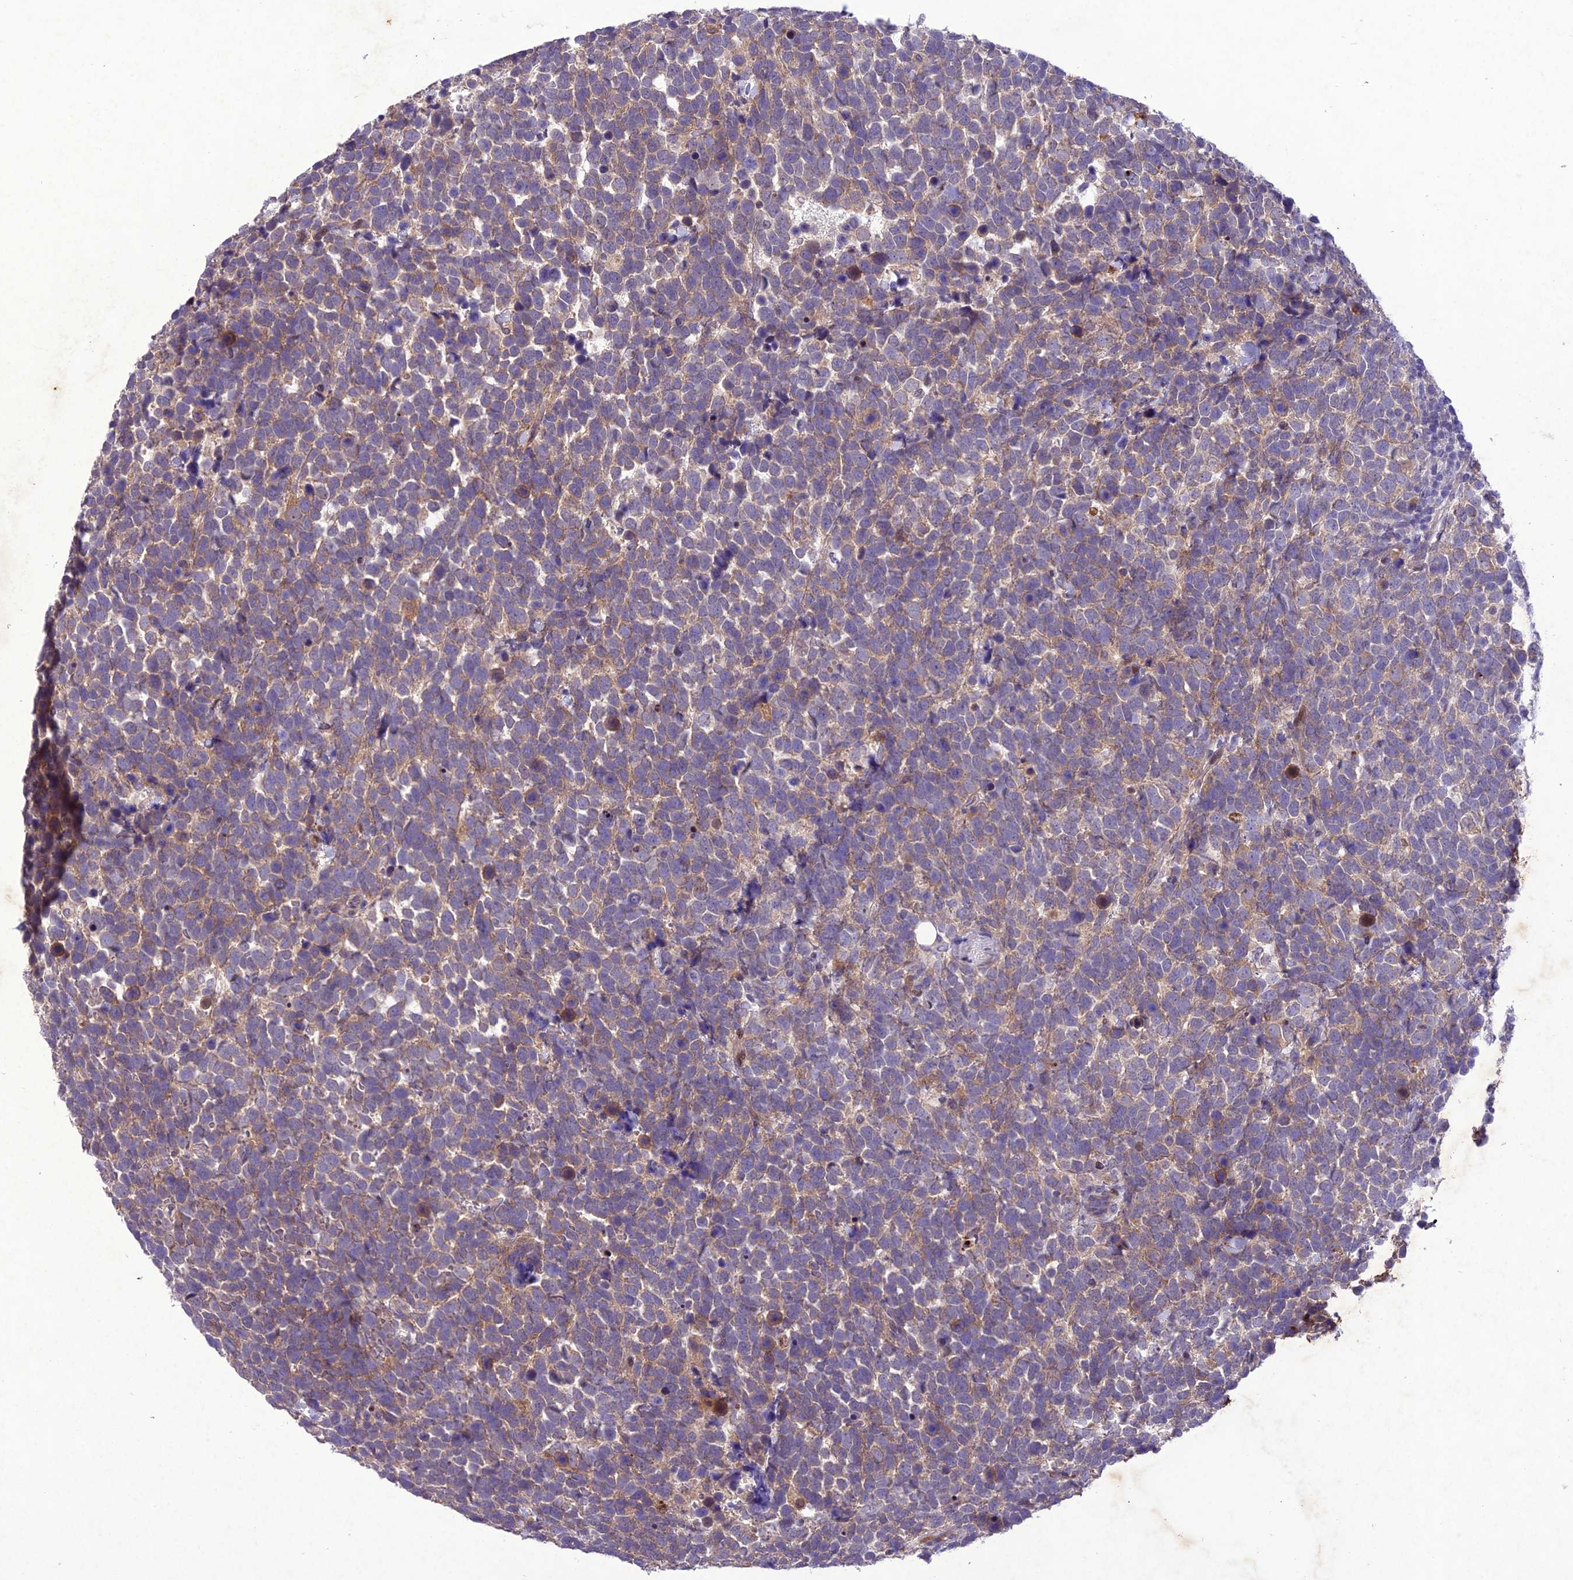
{"staining": {"intensity": "moderate", "quantity": "25%-75%", "location": "cytoplasmic/membranous"}, "tissue": "urothelial cancer", "cell_type": "Tumor cells", "image_type": "cancer", "snomed": [{"axis": "morphology", "description": "Urothelial carcinoma, High grade"}, {"axis": "topography", "description": "Urinary bladder"}], "caption": "IHC photomicrograph of urothelial cancer stained for a protein (brown), which displays medium levels of moderate cytoplasmic/membranous expression in about 25%-75% of tumor cells.", "gene": "ANKRD52", "patient": {"sex": "female", "age": 82}}